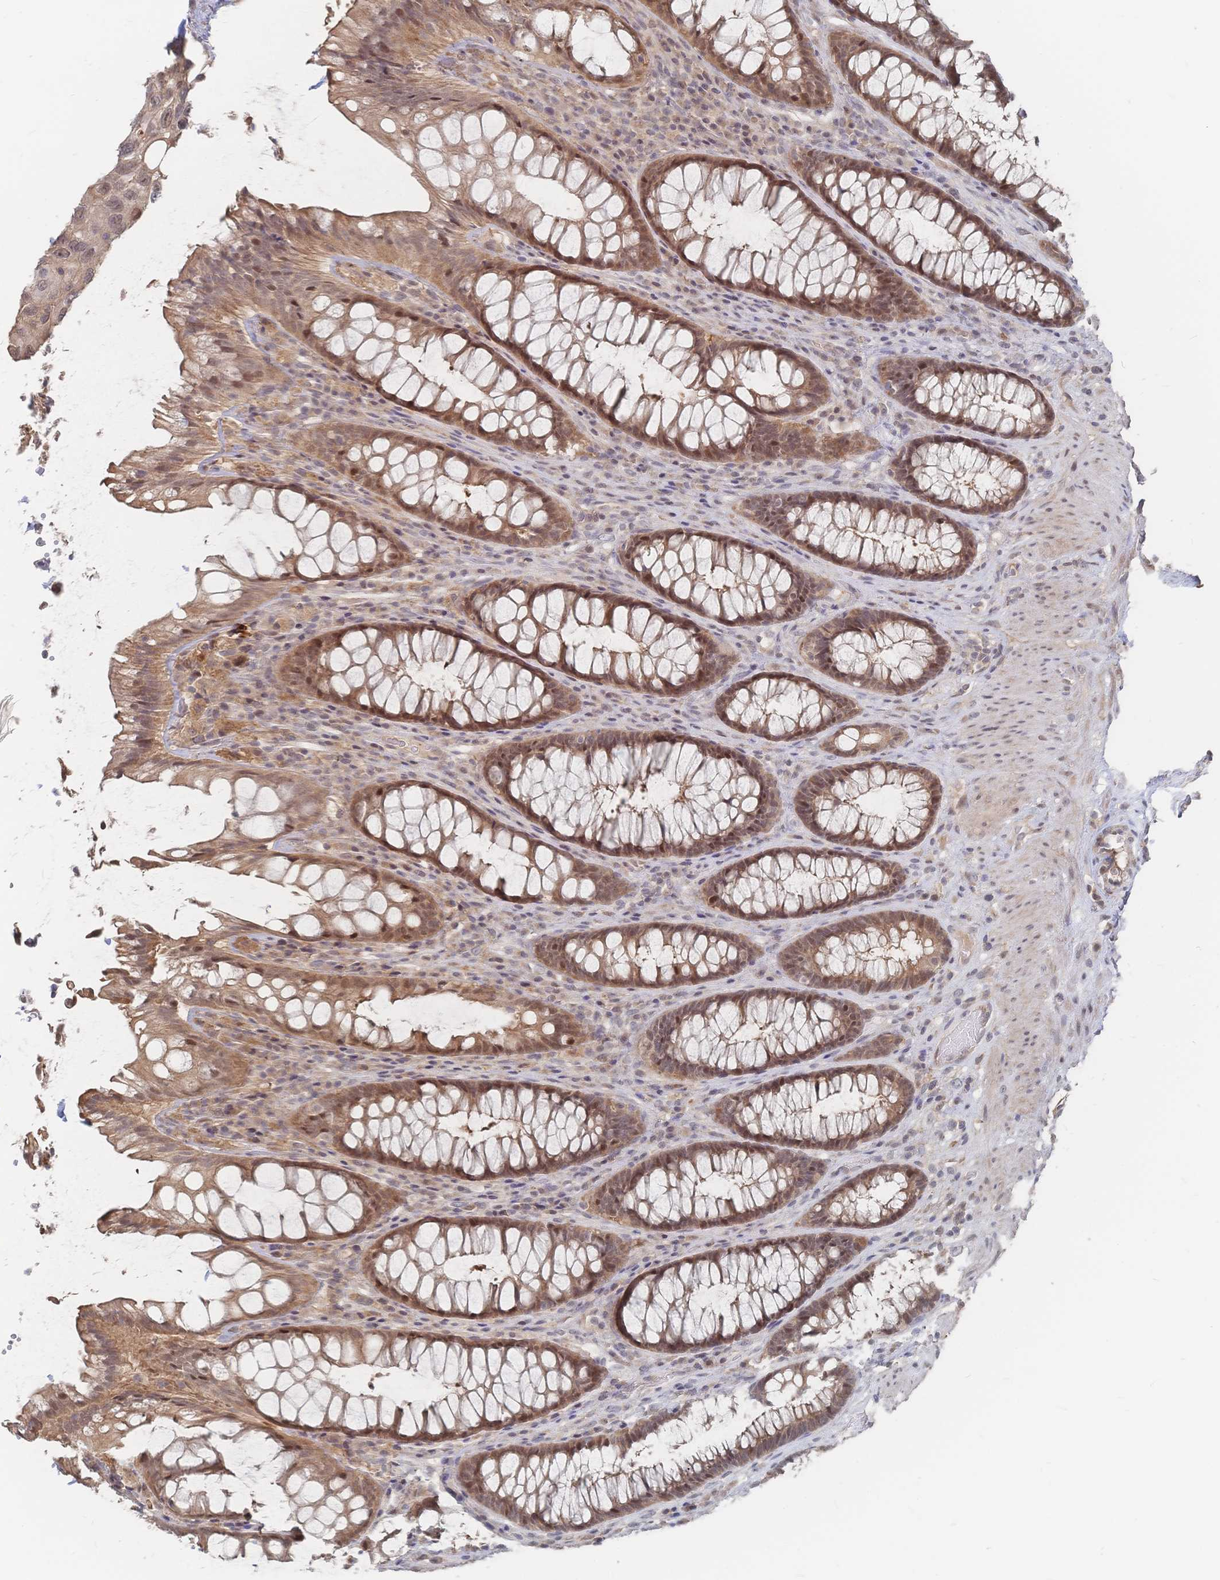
{"staining": {"intensity": "moderate", "quantity": "25%-75%", "location": "cytoplasmic/membranous"}, "tissue": "rectum", "cell_type": "Glandular cells", "image_type": "normal", "snomed": [{"axis": "morphology", "description": "Normal tissue, NOS"}, {"axis": "topography", "description": "Rectum"}], "caption": "Immunohistochemistry micrograph of unremarkable rectum: rectum stained using immunohistochemistry exhibits medium levels of moderate protein expression localized specifically in the cytoplasmic/membranous of glandular cells, appearing as a cytoplasmic/membranous brown color.", "gene": "LRP5", "patient": {"sex": "male", "age": 72}}